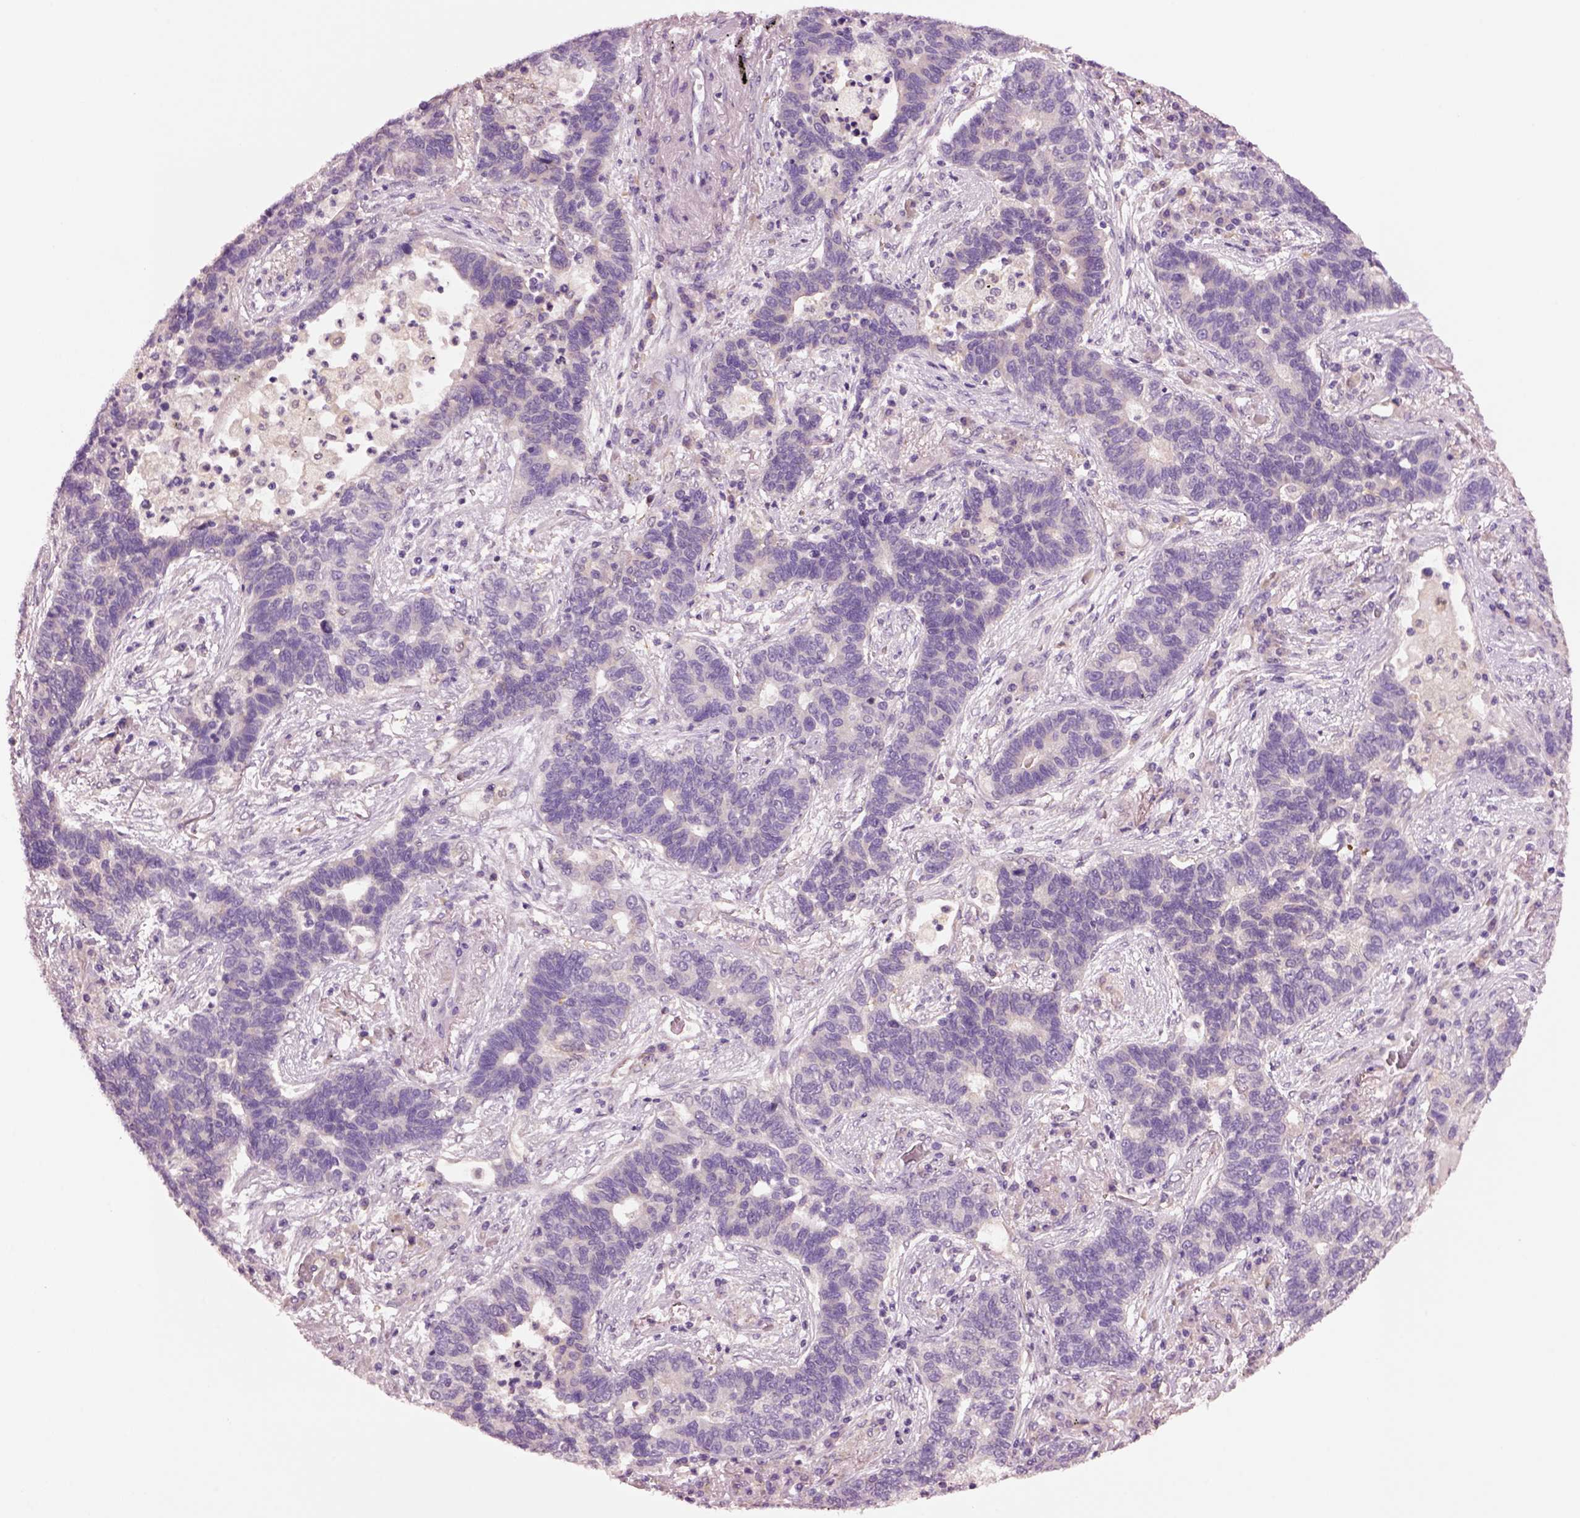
{"staining": {"intensity": "negative", "quantity": "none", "location": "none"}, "tissue": "lung cancer", "cell_type": "Tumor cells", "image_type": "cancer", "snomed": [{"axis": "morphology", "description": "Adenocarcinoma, NOS"}, {"axis": "topography", "description": "Lung"}], "caption": "Protein analysis of lung cancer (adenocarcinoma) demonstrates no significant expression in tumor cells. (DAB (3,3'-diaminobenzidine) IHC with hematoxylin counter stain).", "gene": "CLPSL1", "patient": {"sex": "female", "age": 57}}